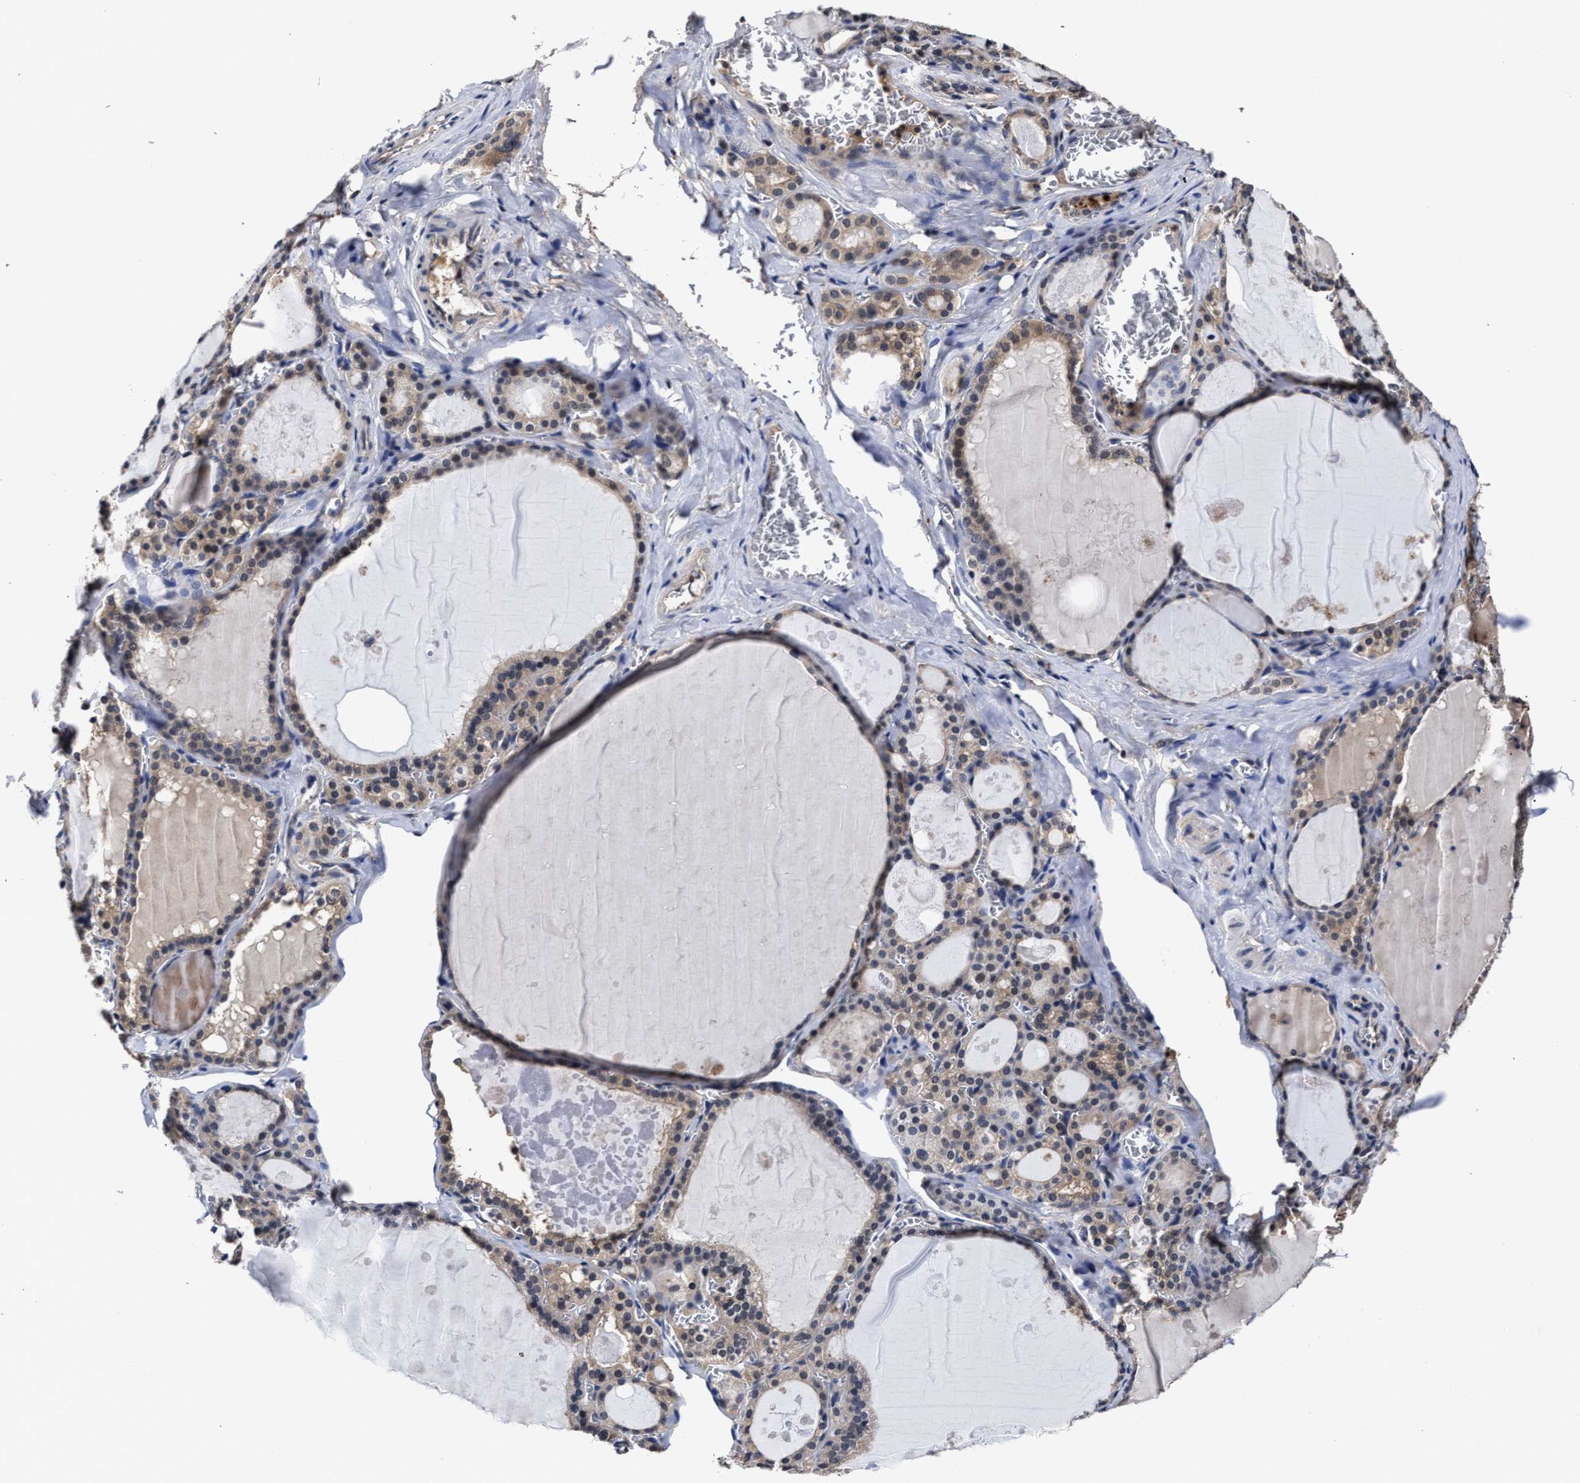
{"staining": {"intensity": "moderate", "quantity": ">75%", "location": "cytoplasmic/membranous"}, "tissue": "thyroid gland", "cell_type": "Glandular cells", "image_type": "normal", "snomed": [{"axis": "morphology", "description": "Normal tissue, NOS"}, {"axis": "topography", "description": "Thyroid gland"}], "caption": "Immunohistochemistry photomicrograph of unremarkable human thyroid gland stained for a protein (brown), which shows medium levels of moderate cytoplasmic/membranous staining in about >75% of glandular cells.", "gene": "SOCS5", "patient": {"sex": "male", "age": 56}}